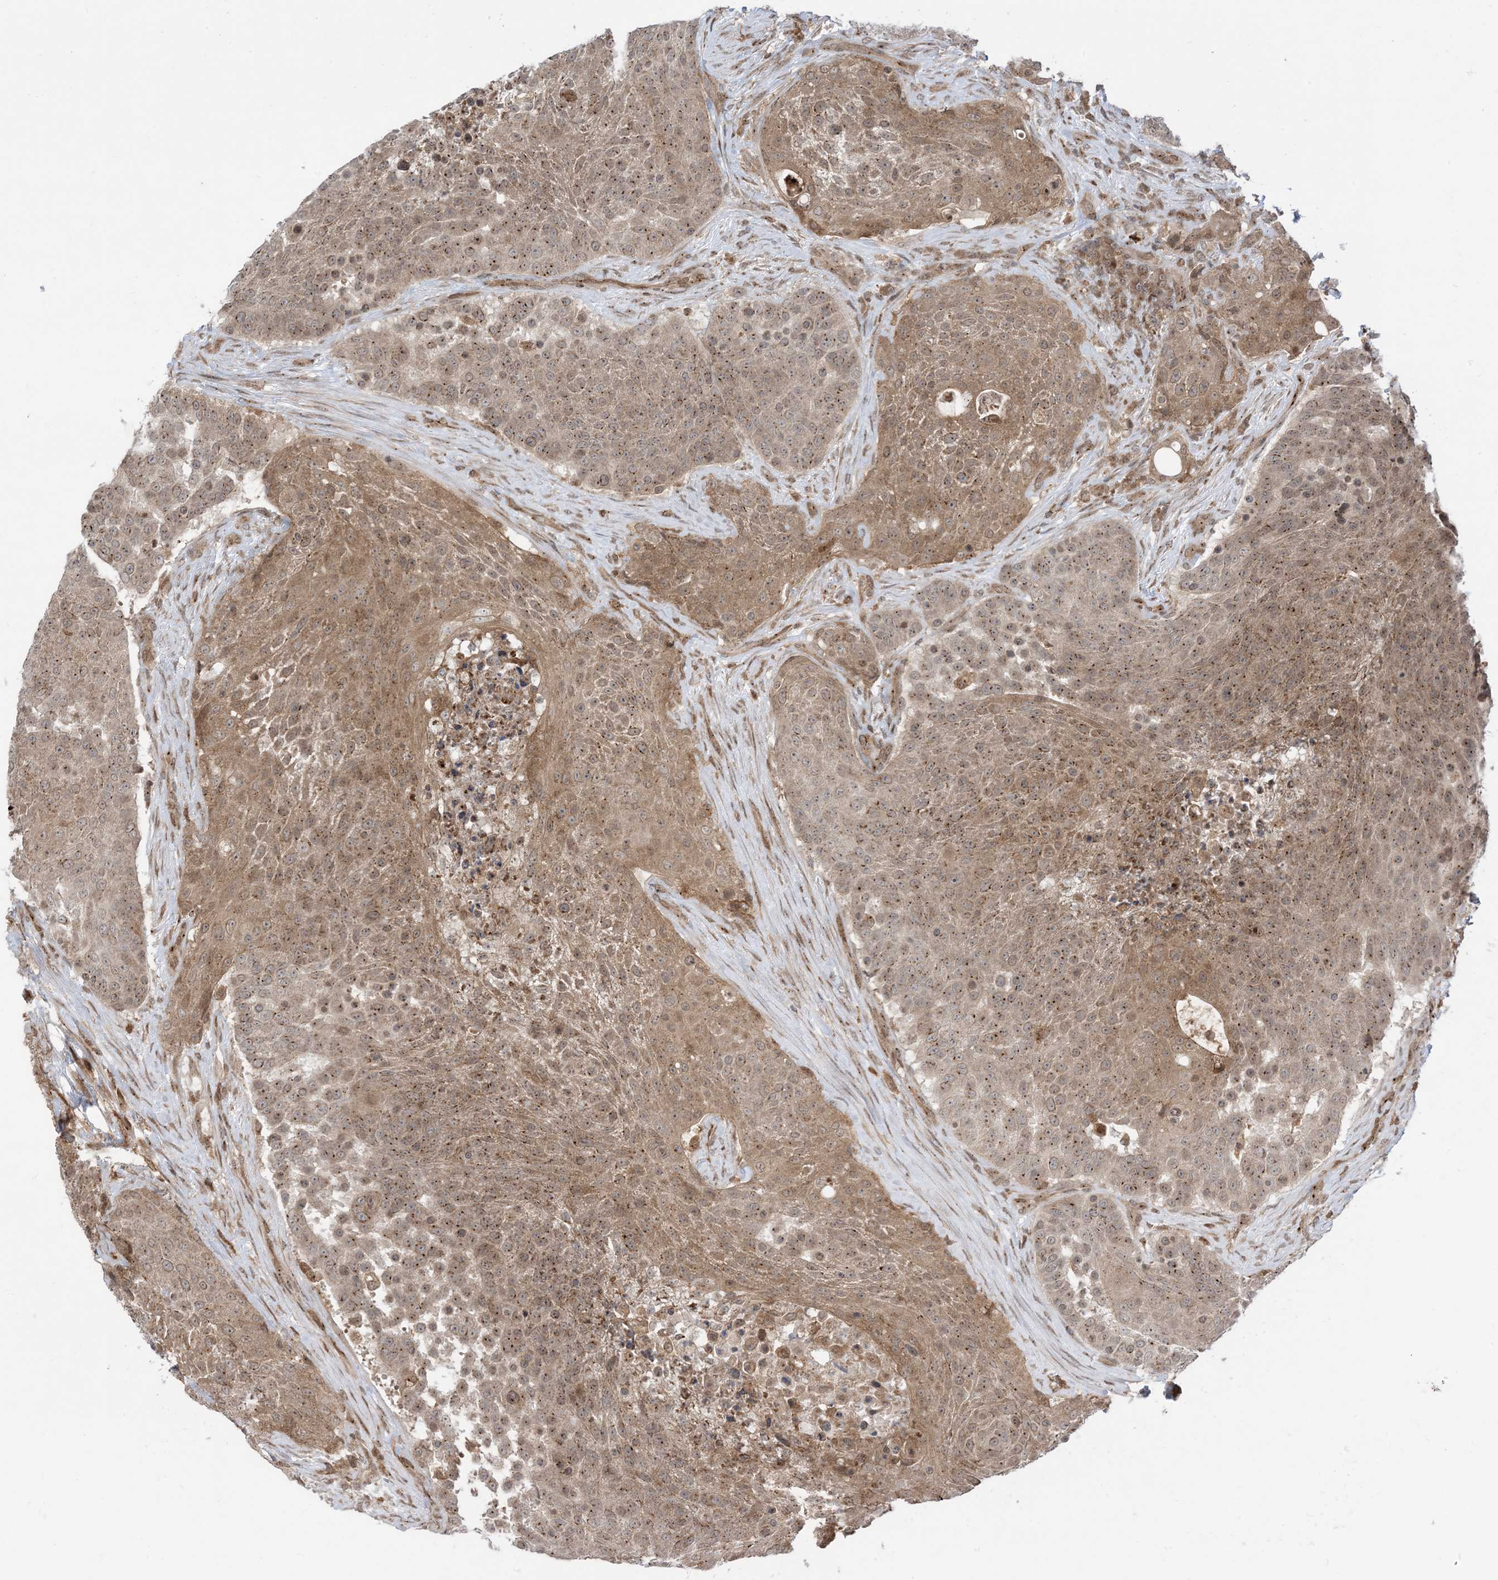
{"staining": {"intensity": "moderate", "quantity": ">75%", "location": "cytoplasmic/membranous"}, "tissue": "urothelial cancer", "cell_type": "Tumor cells", "image_type": "cancer", "snomed": [{"axis": "morphology", "description": "Urothelial carcinoma, High grade"}, {"axis": "topography", "description": "Urinary bladder"}], "caption": "Human high-grade urothelial carcinoma stained with a protein marker exhibits moderate staining in tumor cells.", "gene": "CASP4", "patient": {"sex": "female", "age": 63}}